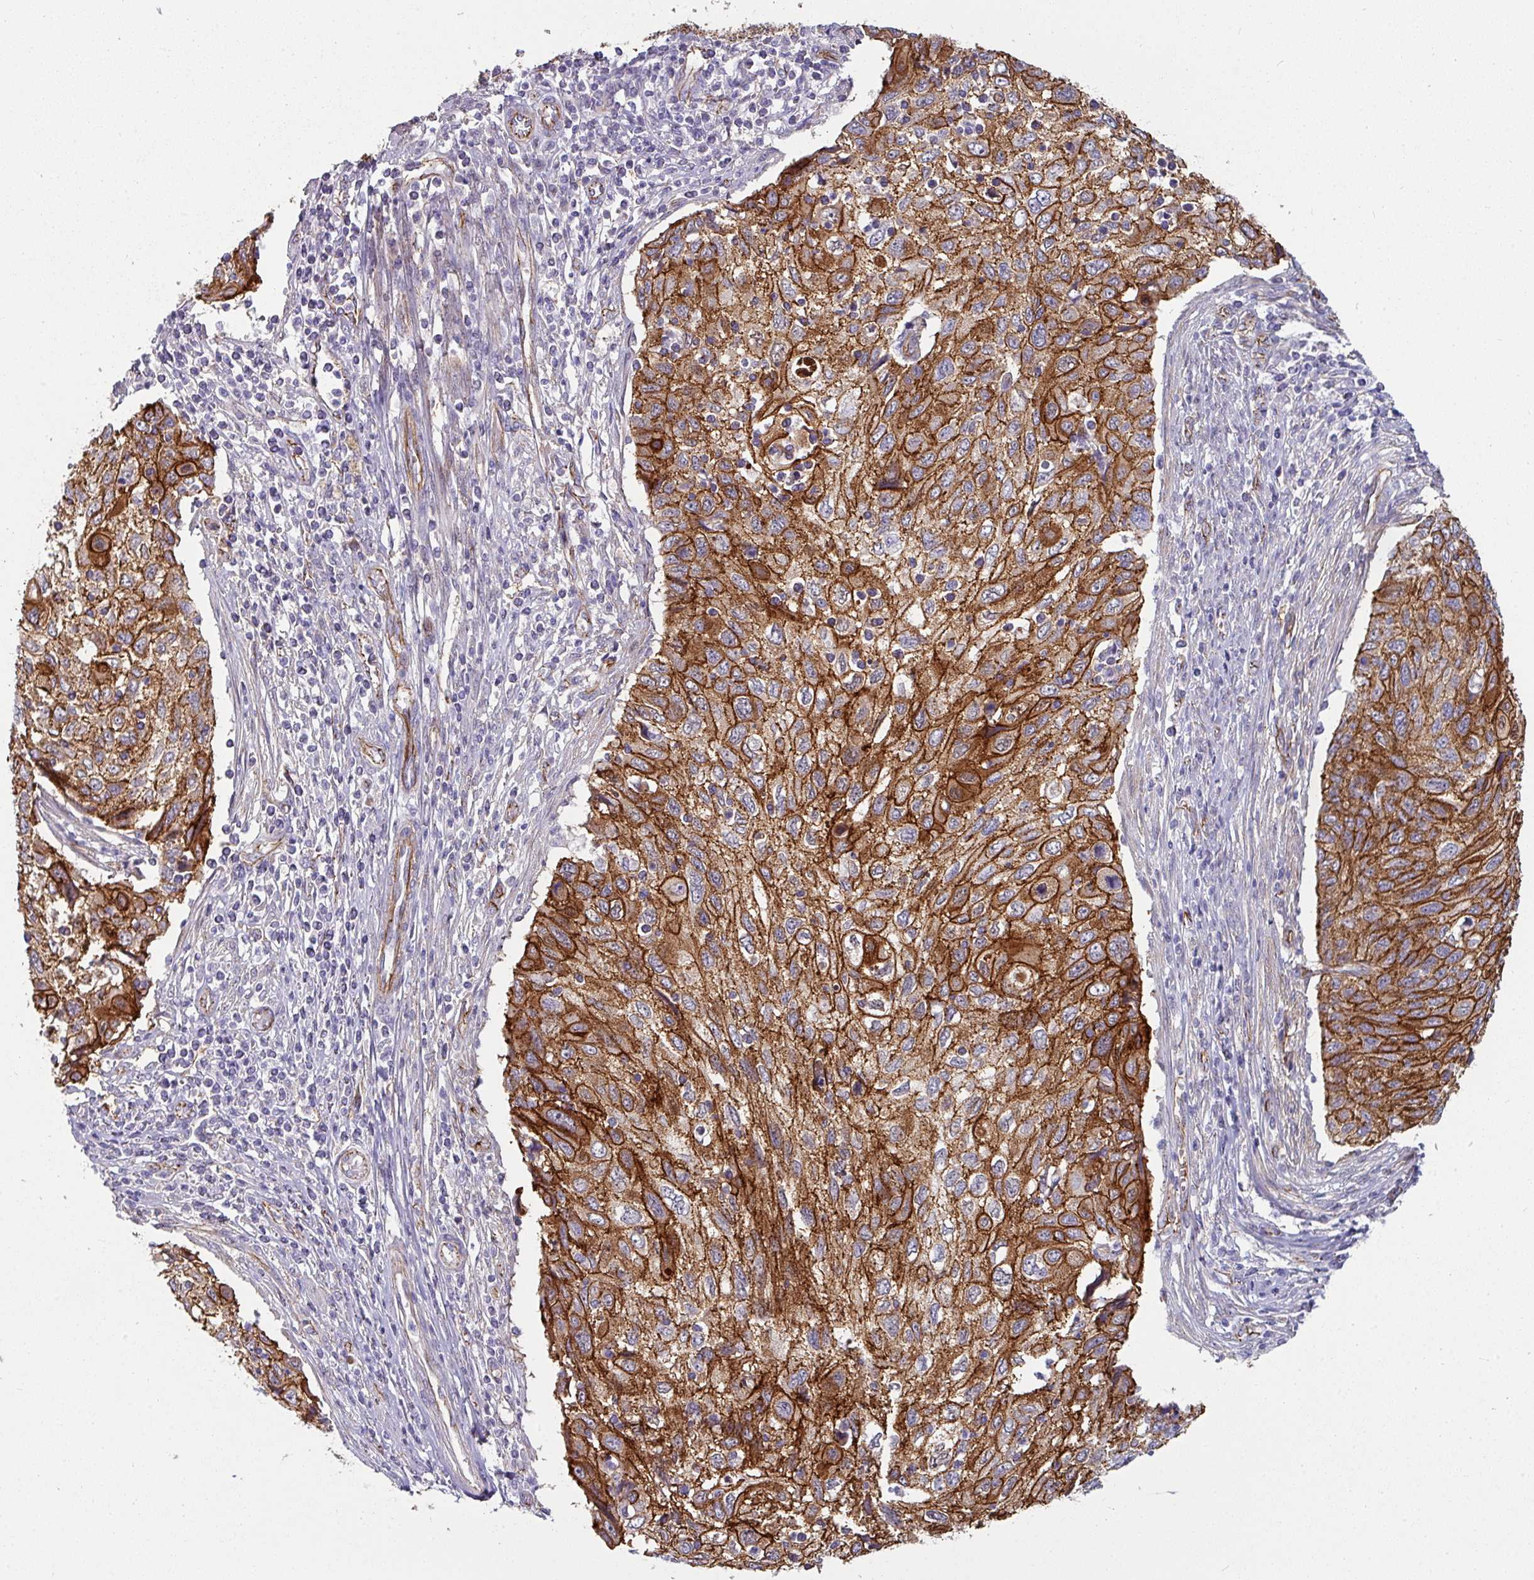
{"staining": {"intensity": "strong", "quantity": ">75%", "location": "cytoplasmic/membranous"}, "tissue": "cervical cancer", "cell_type": "Tumor cells", "image_type": "cancer", "snomed": [{"axis": "morphology", "description": "Squamous cell carcinoma, NOS"}, {"axis": "topography", "description": "Cervix"}], "caption": "Human cervical cancer stained for a protein (brown) reveals strong cytoplasmic/membranous positive staining in about >75% of tumor cells.", "gene": "JUP", "patient": {"sex": "female", "age": 70}}